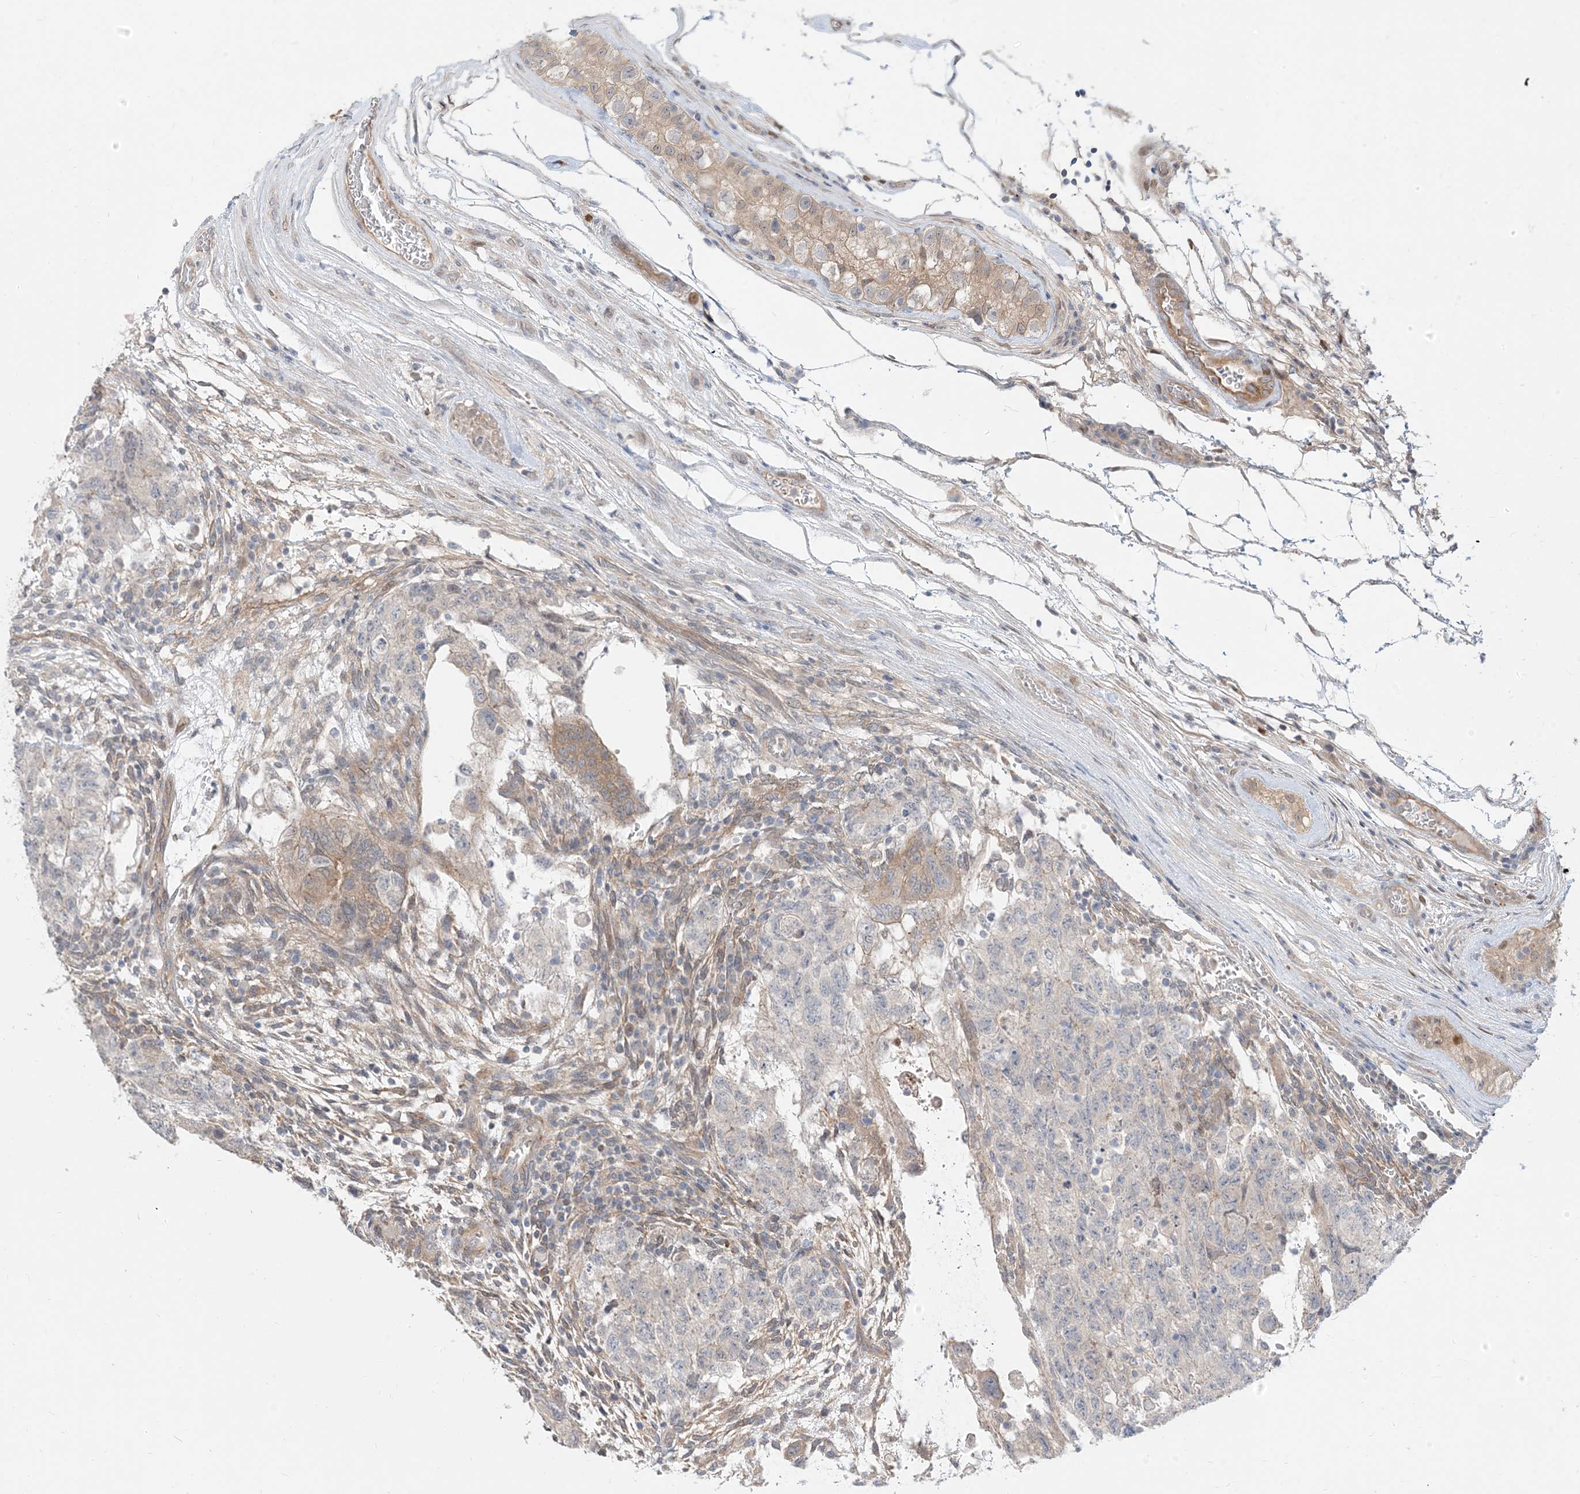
{"staining": {"intensity": "negative", "quantity": "none", "location": "none"}, "tissue": "testis cancer", "cell_type": "Tumor cells", "image_type": "cancer", "snomed": [{"axis": "morphology", "description": "Normal tissue, NOS"}, {"axis": "morphology", "description": "Carcinoma, Embryonal, NOS"}, {"axis": "topography", "description": "Testis"}], "caption": "Immunohistochemistry of human testis cancer exhibits no expression in tumor cells. The staining was performed using DAB (3,3'-diaminobenzidine) to visualize the protein expression in brown, while the nuclei were stained in blue with hematoxylin (Magnification: 20x).", "gene": "RIN1", "patient": {"sex": "male", "age": 36}}